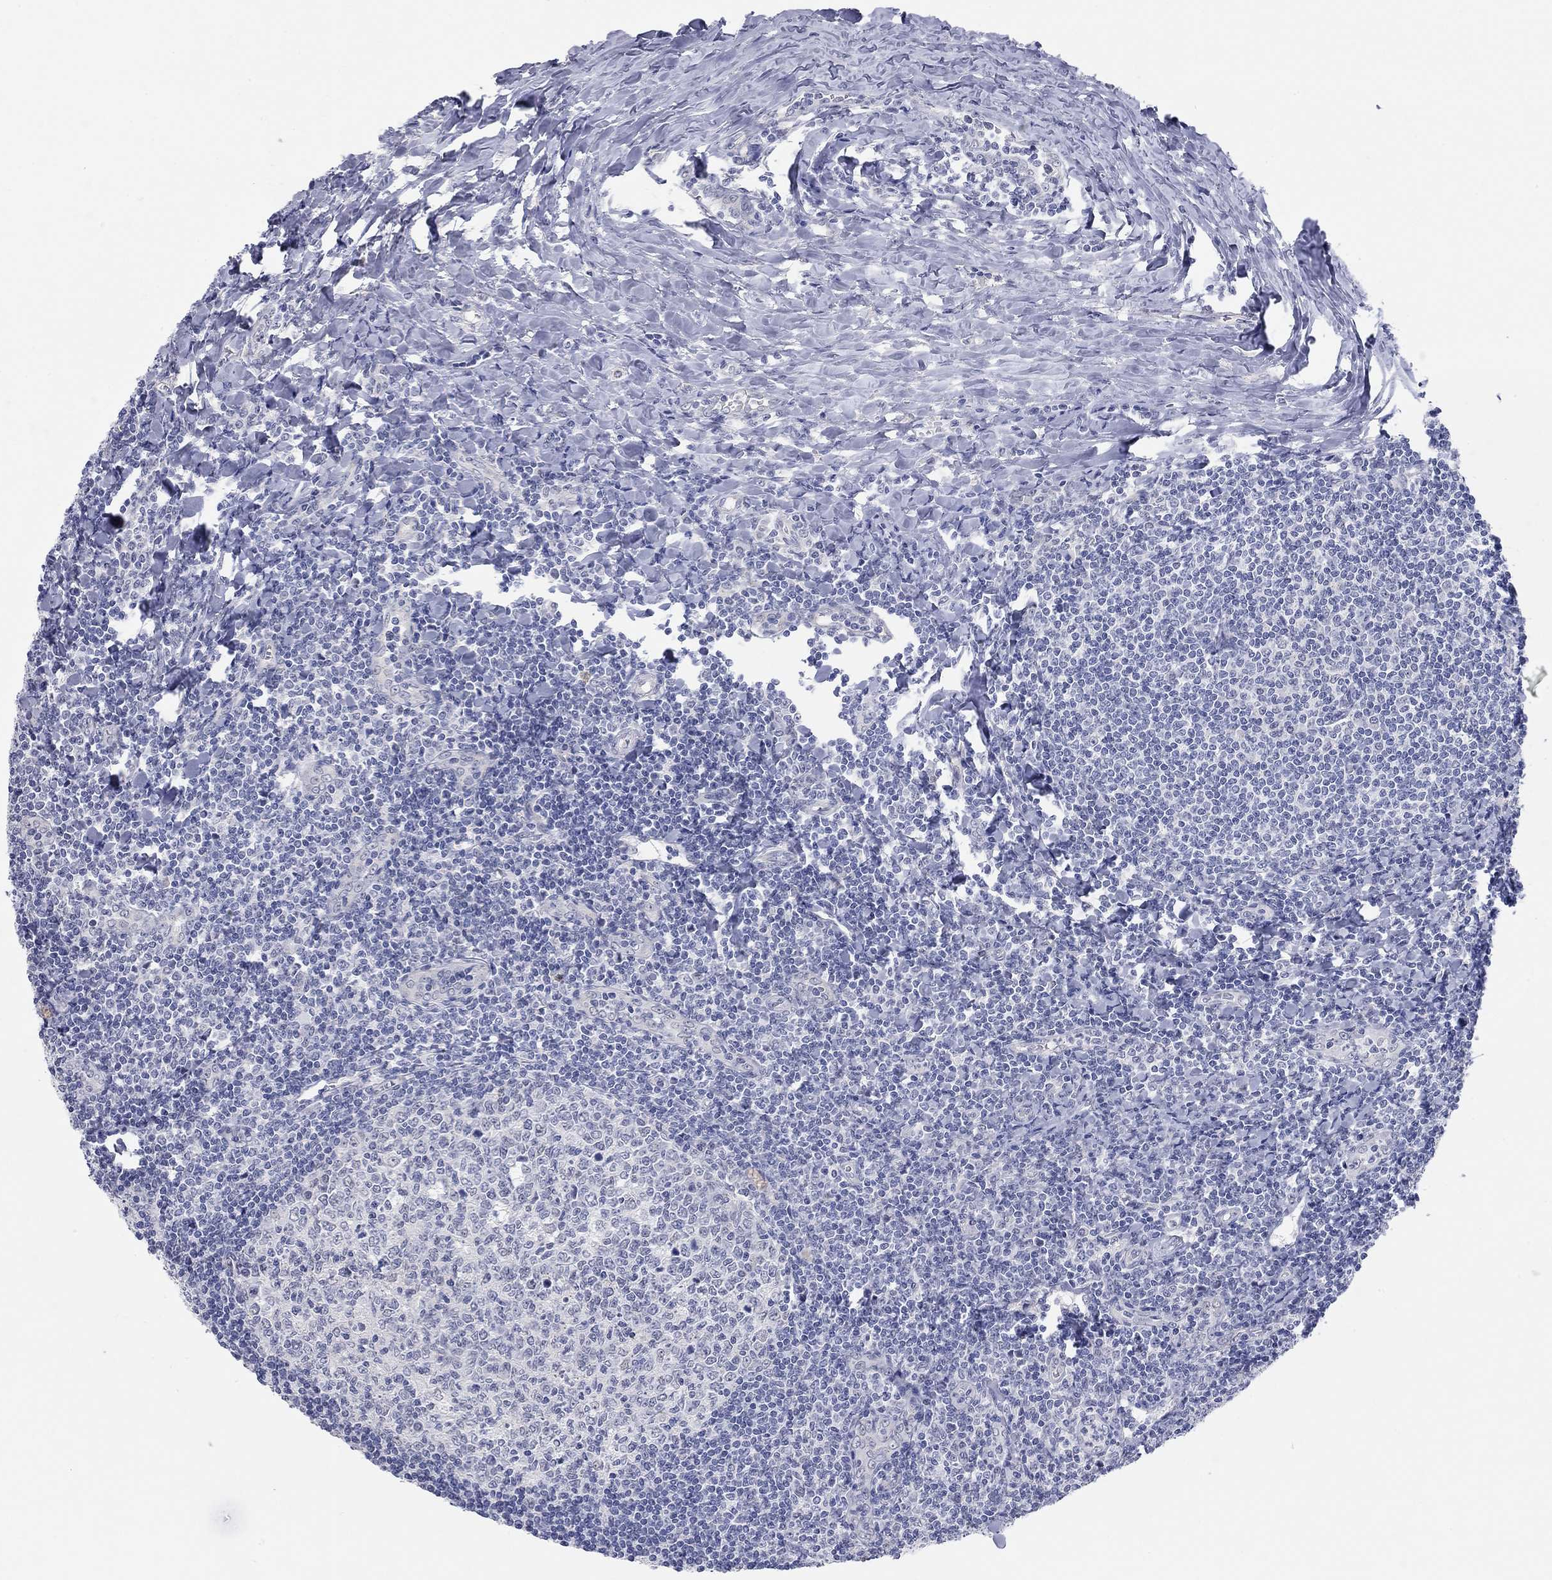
{"staining": {"intensity": "negative", "quantity": "none", "location": "none"}, "tissue": "tonsil", "cell_type": "Germinal center cells", "image_type": "normal", "snomed": [{"axis": "morphology", "description": "Normal tissue, NOS"}, {"axis": "topography", "description": "Tonsil"}], "caption": "Immunohistochemistry (IHC) of benign tonsil demonstrates no expression in germinal center cells. (DAB IHC with hematoxylin counter stain).", "gene": "WASF3", "patient": {"sex": "female", "age": 12}}